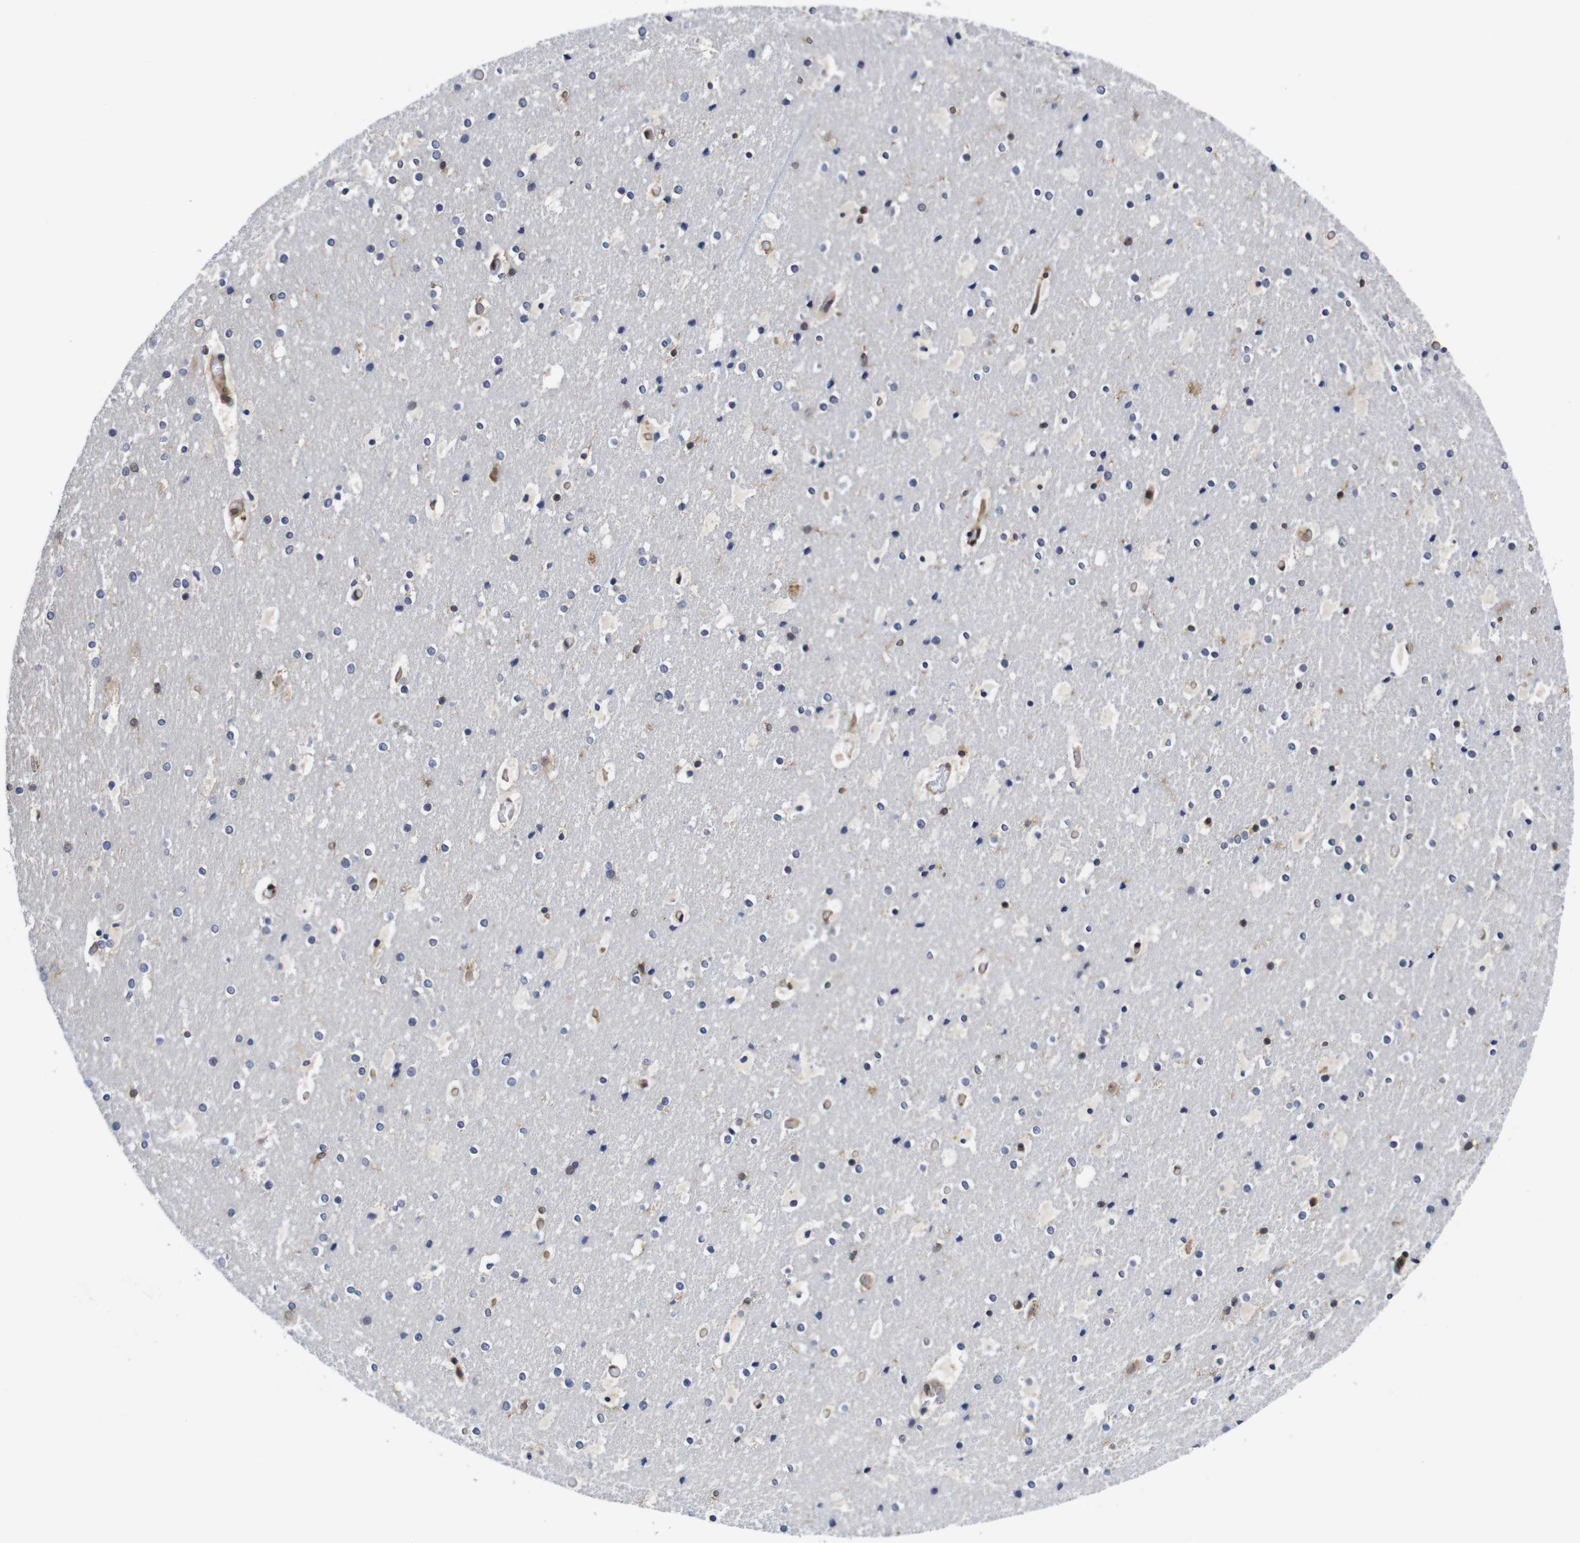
{"staining": {"intensity": "strong", "quantity": ">75%", "location": "nuclear"}, "tissue": "cerebral cortex", "cell_type": "Endothelial cells", "image_type": "normal", "snomed": [{"axis": "morphology", "description": "Normal tissue, NOS"}, {"axis": "topography", "description": "Cerebral cortex"}], "caption": "Approximately >75% of endothelial cells in normal cerebral cortex exhibit strong nuclear protein staining as visualized by brown immunohistochemical staining.", "gene": "SUMO3", "patient": {"sex": "male", "age": 57}}